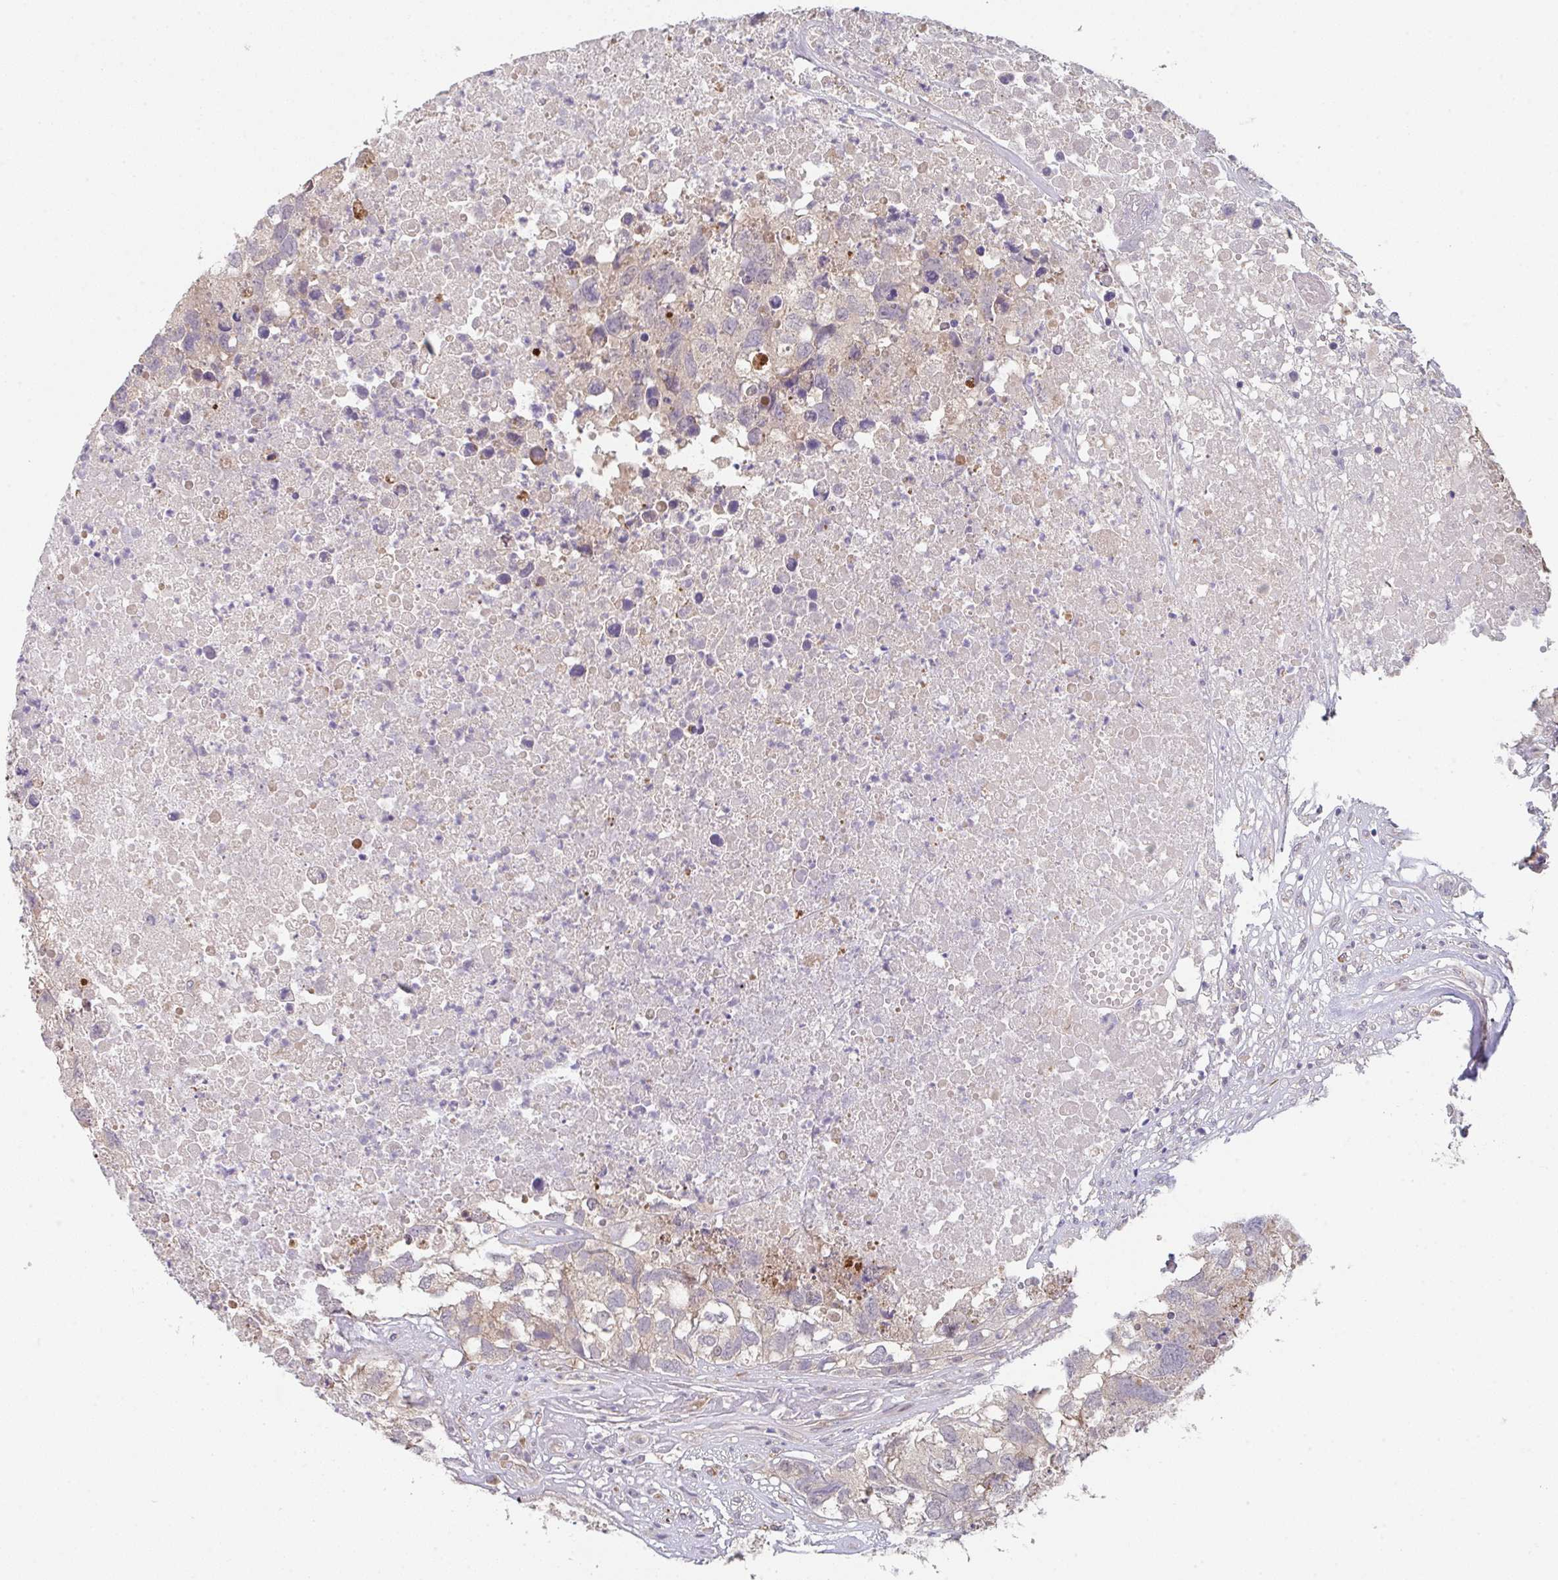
{"staining": {"intensity": "weak", "quantity": "<25%", "location": "cytoplasmic/membranous"}, "tissue": "testis cancer", "cell_type": "Tumor cells", "image_type": "cancer", "snomed": [{"axis": "morphology", "description": "Carcinoma, Embryonal, NOS"}, {"axis": "topography", "description": "Testis"}], "caption": "Tumor cells show no significant positivity in testis cancer (embryonal carcinoma).", "gene": "TSPAN31", "patient": {"sex": "male", "age": 83}}